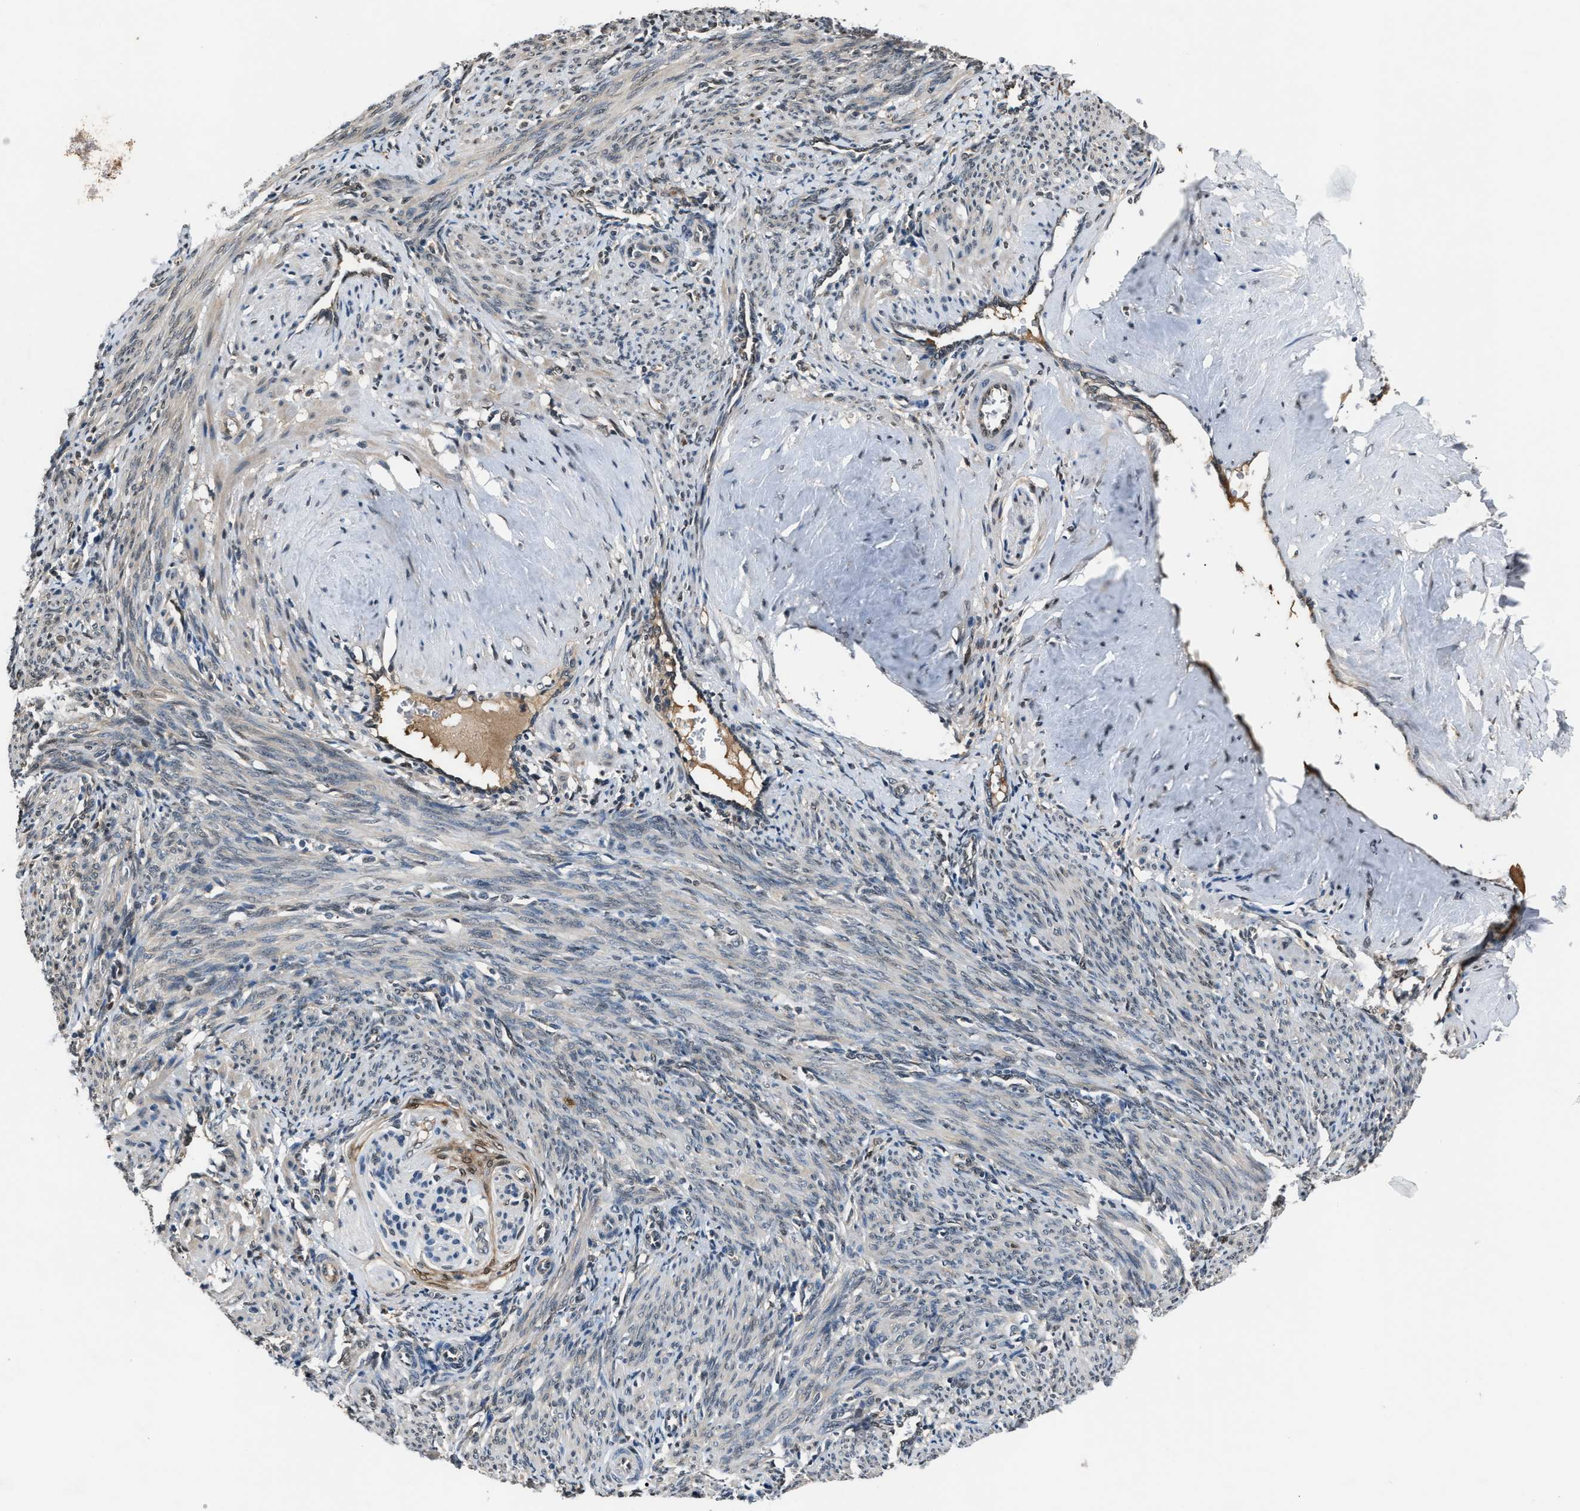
{"staining": {"intensity": "negative", "quantity": "none", "location": "none"}, "tissue": "smooth muscle", "cell_type": "Smooth muscle cells", "image_type": "normal", "snomed": [{"axis": "morphology", "description": "Normal tissue, NOS"}, {"axis": "topography", "description": "Endometrium"}], "caption": "Protein analysis of unremarkable smooth muscle reveals no significant expression in smooth muscle cells. Nuclei are stained in blue.", "gene": "TP53I3", "patient": {"sex": "female", "age": 33}}